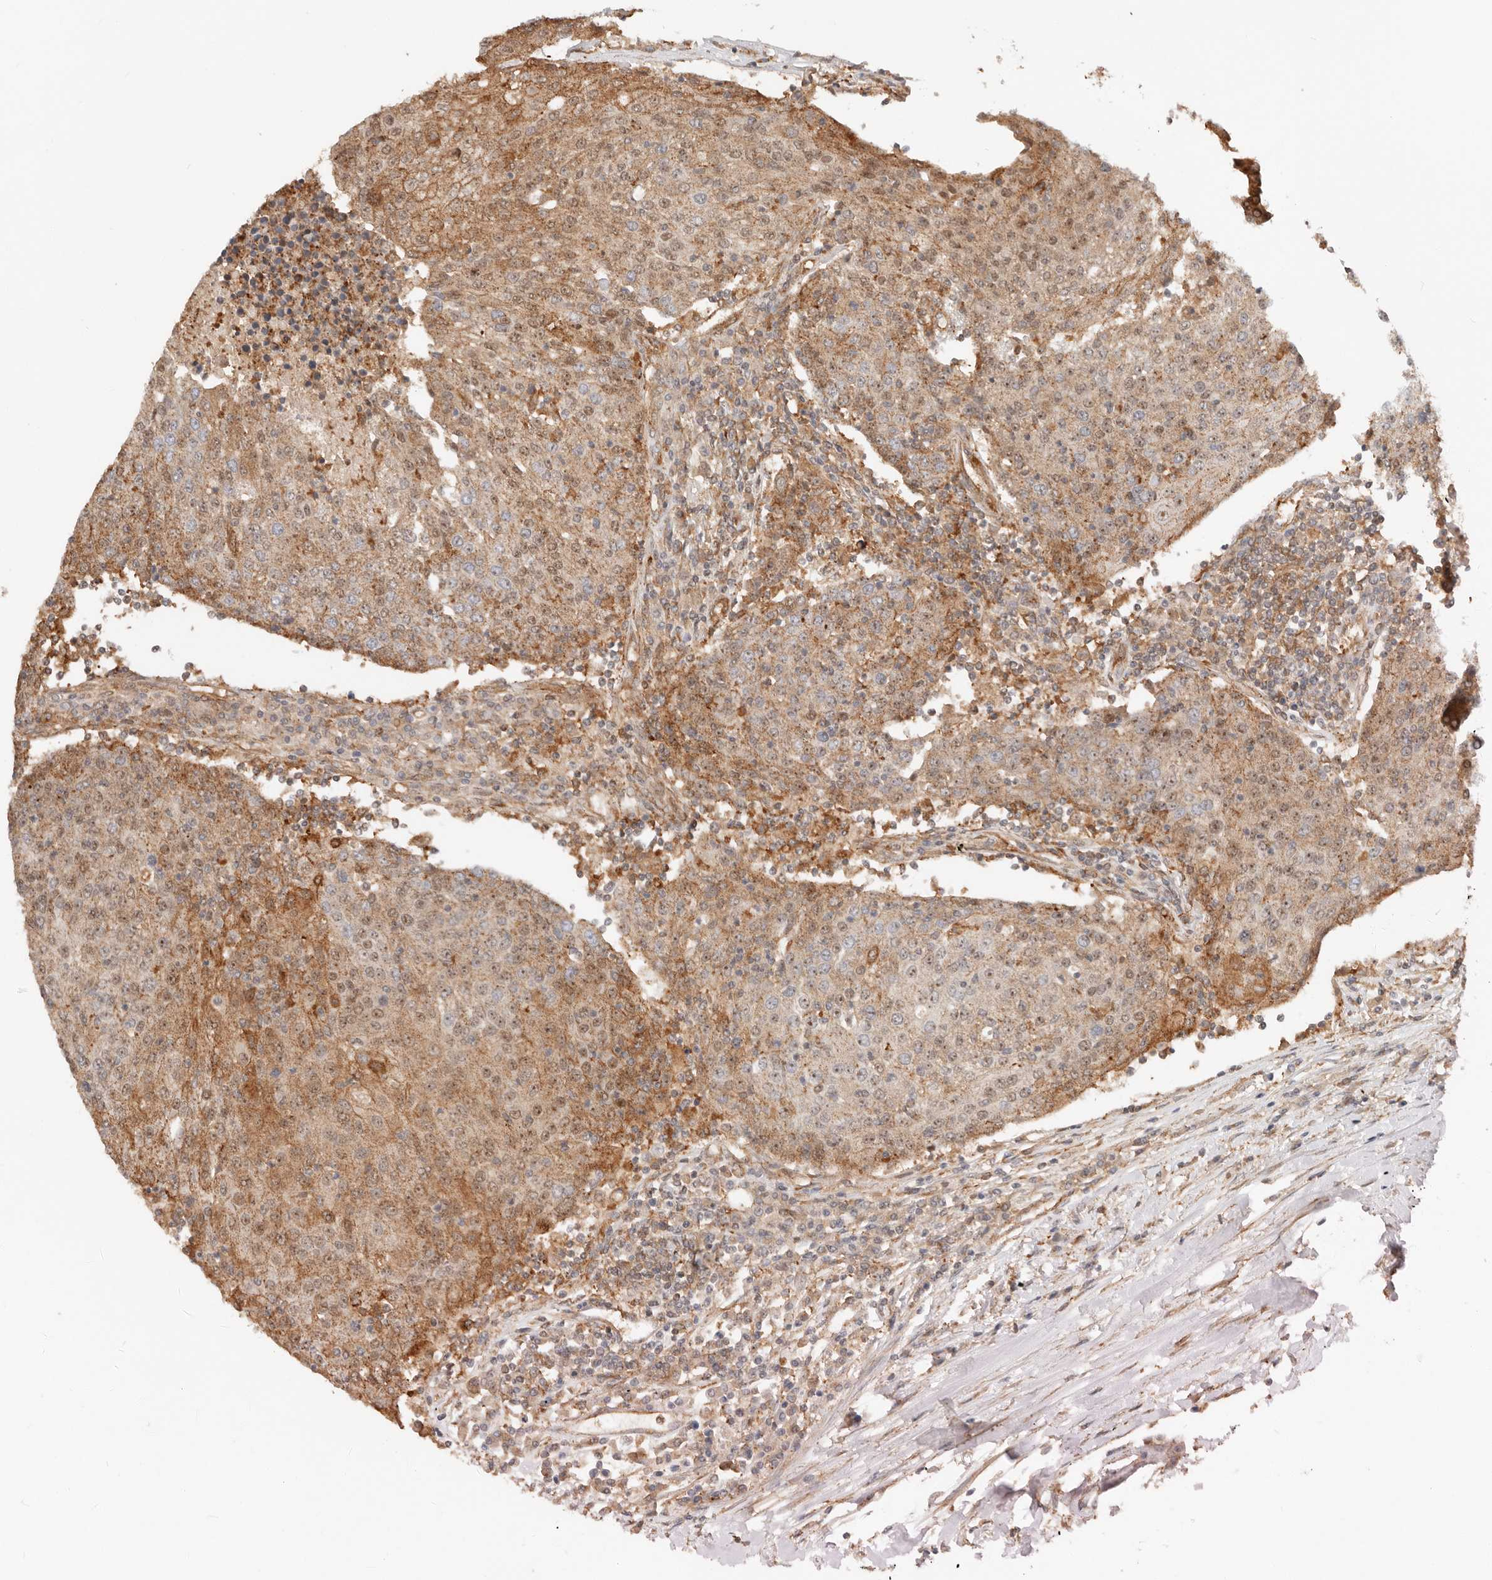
{"staining": {"intensity": "moderate", "quantity": ">75%", "location": "cytoplasmic/membranous,nuclear"}, "tissue": "urothelial cancer", "cell_type": "Tumor cells", "image_type": "cancer", "snomed": [{"axis": "morphology", "description": "Urothelial carcinoma, High grade"}, {"axis": "topography", "description": "Urinary bladder"}], "caption": "Immunohistochemistry histopathology image of neoplastic tissue: human urothelial carcinoma (high-grade) stained using immunohistochemistry demonstrates medium levels of moderate protein expression localized specifically in the cytoplasmic/membranous and nuclear of tumor cells, appearing as a cytoplasmic/membranous and nuclear brown color.", "gene": "HEXD", "patient": {"sex": "female", "age": 85}}